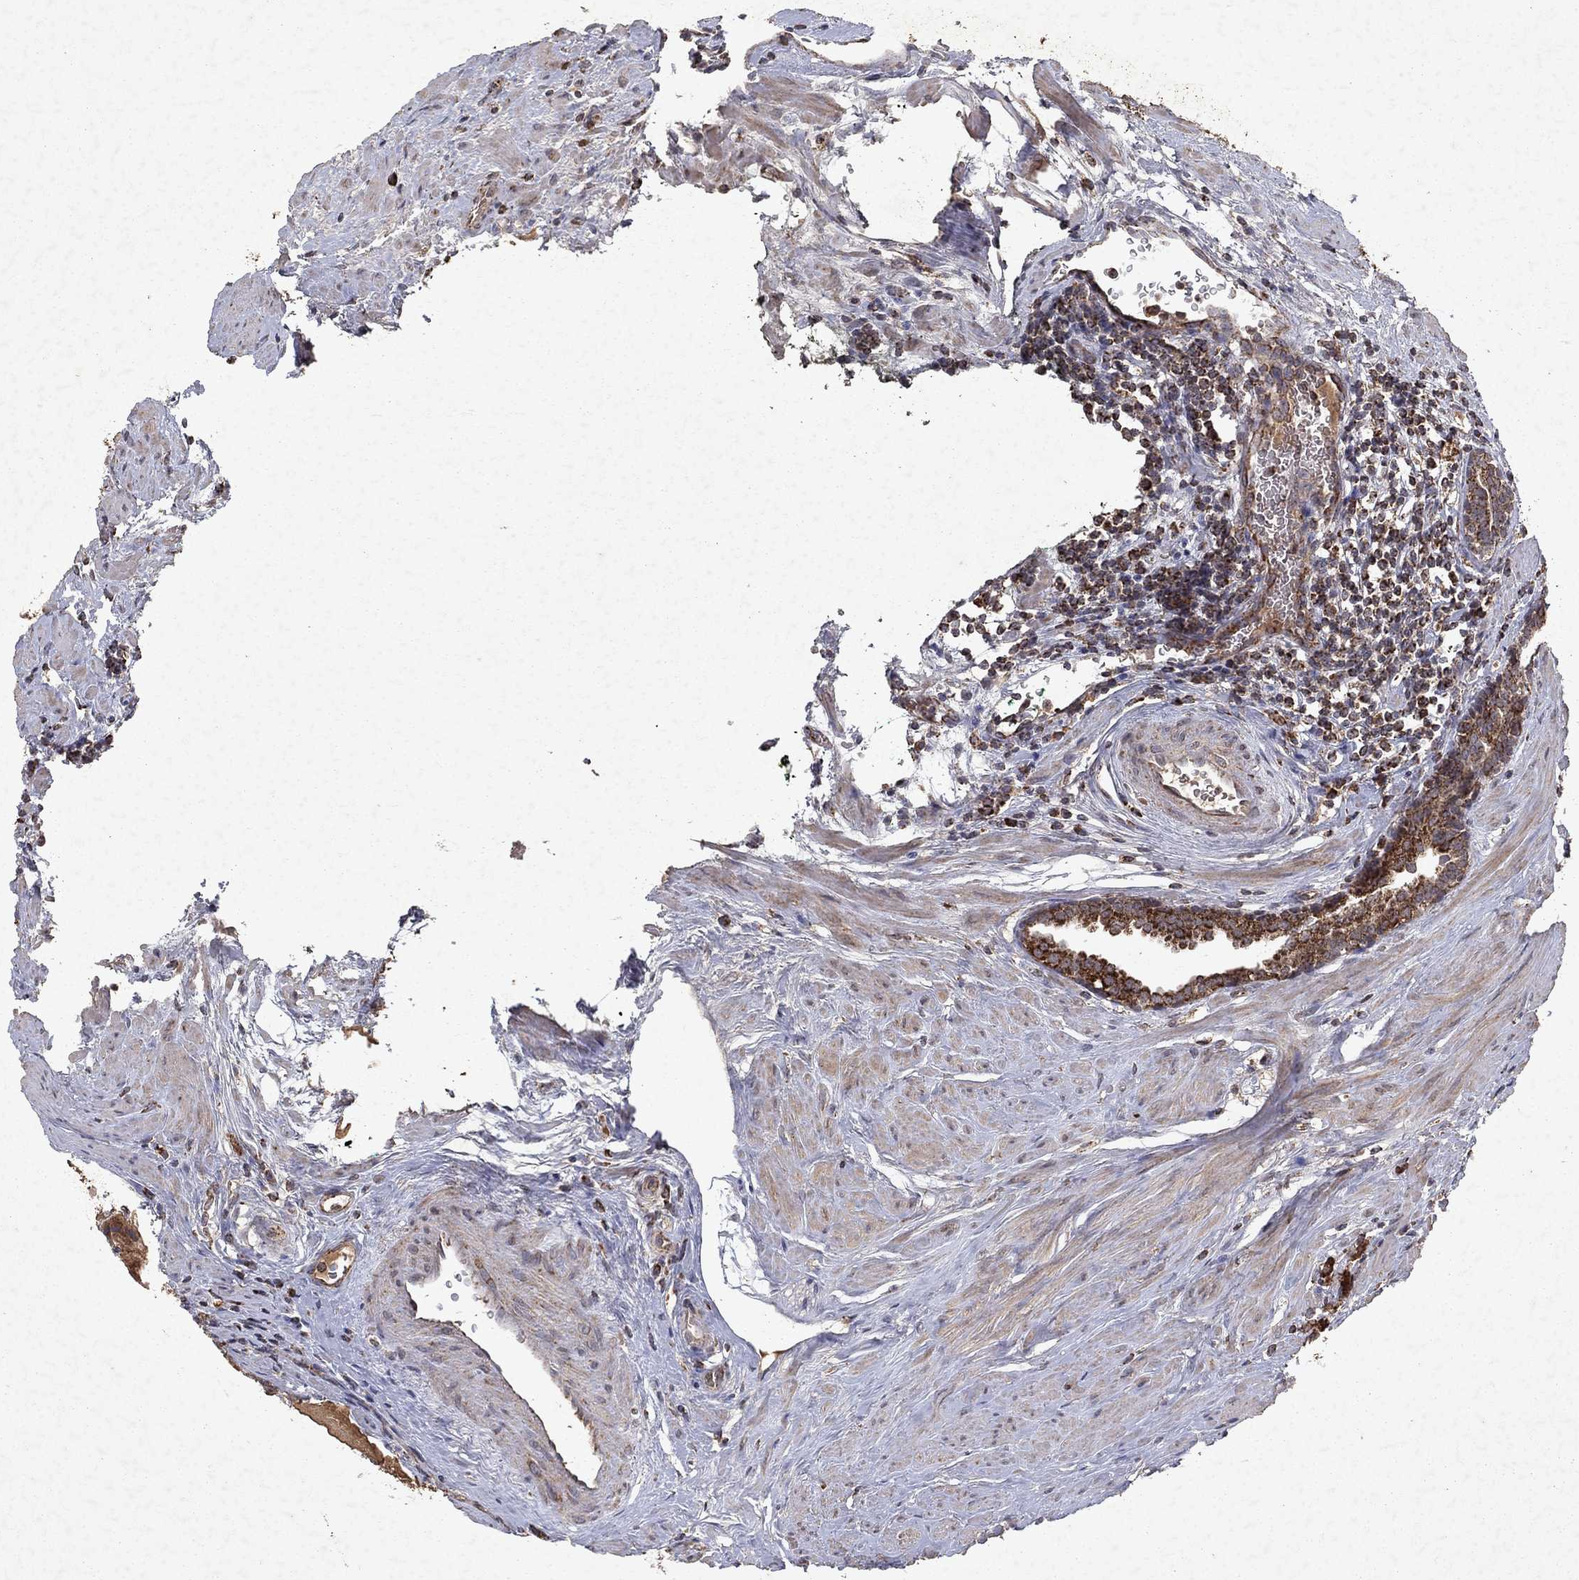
{"staining": {"intensity": "strong", "quantity": ">75%", "location": "cytoplasmic/membranous"}, "tissue": "prostate cancer", "cell_type": "Tumor cells", "image_type": "cancer", "snomed": [{"axis": "morphology", "description": "Adenocarcinoma, NOS"}, {"axis": "morphology", "description": "Adenocarcinoma, High grade"}, {"axis": "topography", "description": "Prostate"}], "caption": "Protein staining of prostate cancer (high-grade adenocarcinoma) tissue demonstrates strong cytoplasmic/membranous staining in about >75% of tumor cells.", "gene": "PYROXD2", "patient": {"sex": "male", "age": 64}}